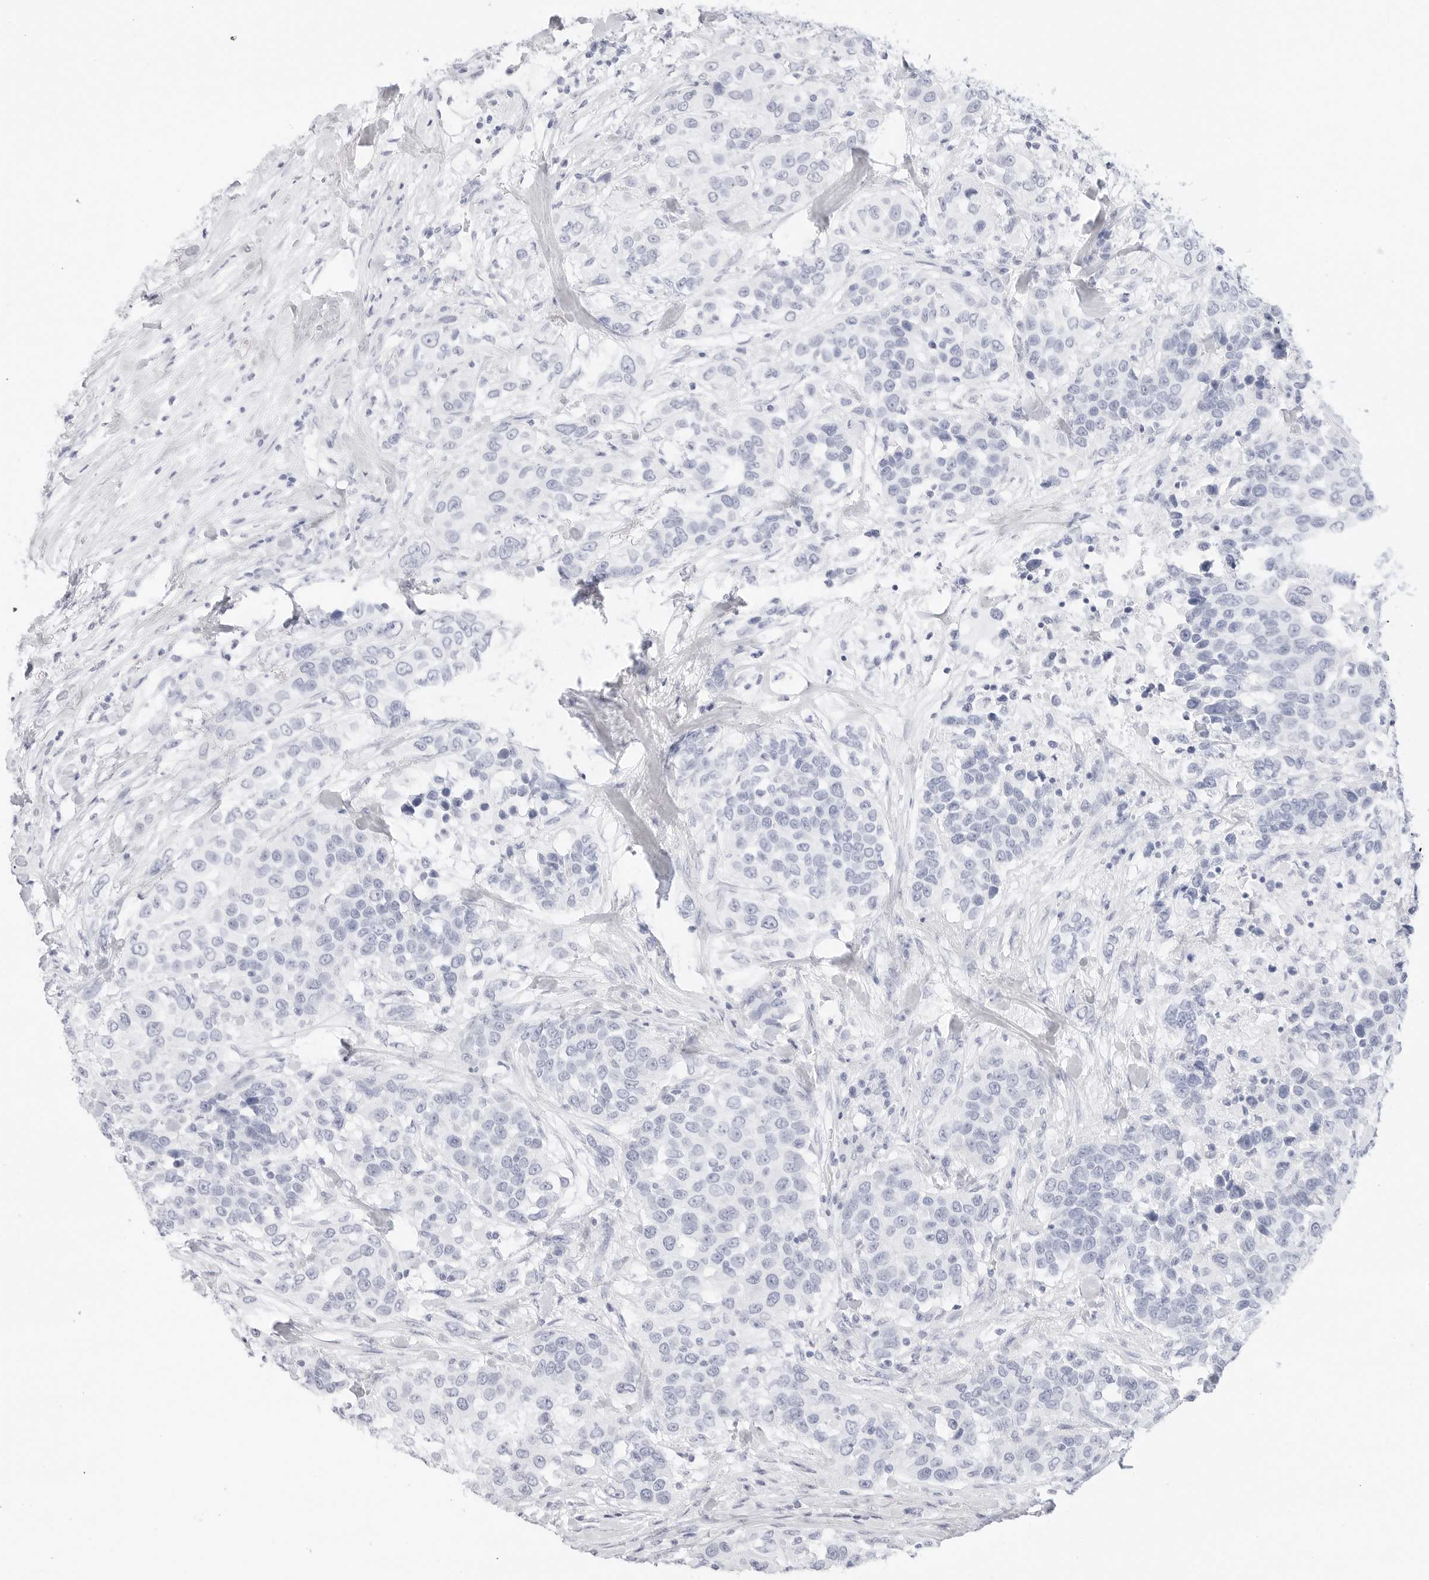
{"staining": {"intensity": "negative", "quantity": "none", "location": "none"}, "tissue": "urothelial cancer", "cell_type": "Tumor cells", "image_type": "cancer", "snomed": [{"axis": "morphology", "description": "Urothelial carcinoma, High grade"}, {"axis": "topography", "description": "Urinary bladder"}], "caption": "Tumor cells are negative for protein expression in human urothelial cancer.", "gene": "TFF2", "patient": {"sex": "female", "age": 80}}